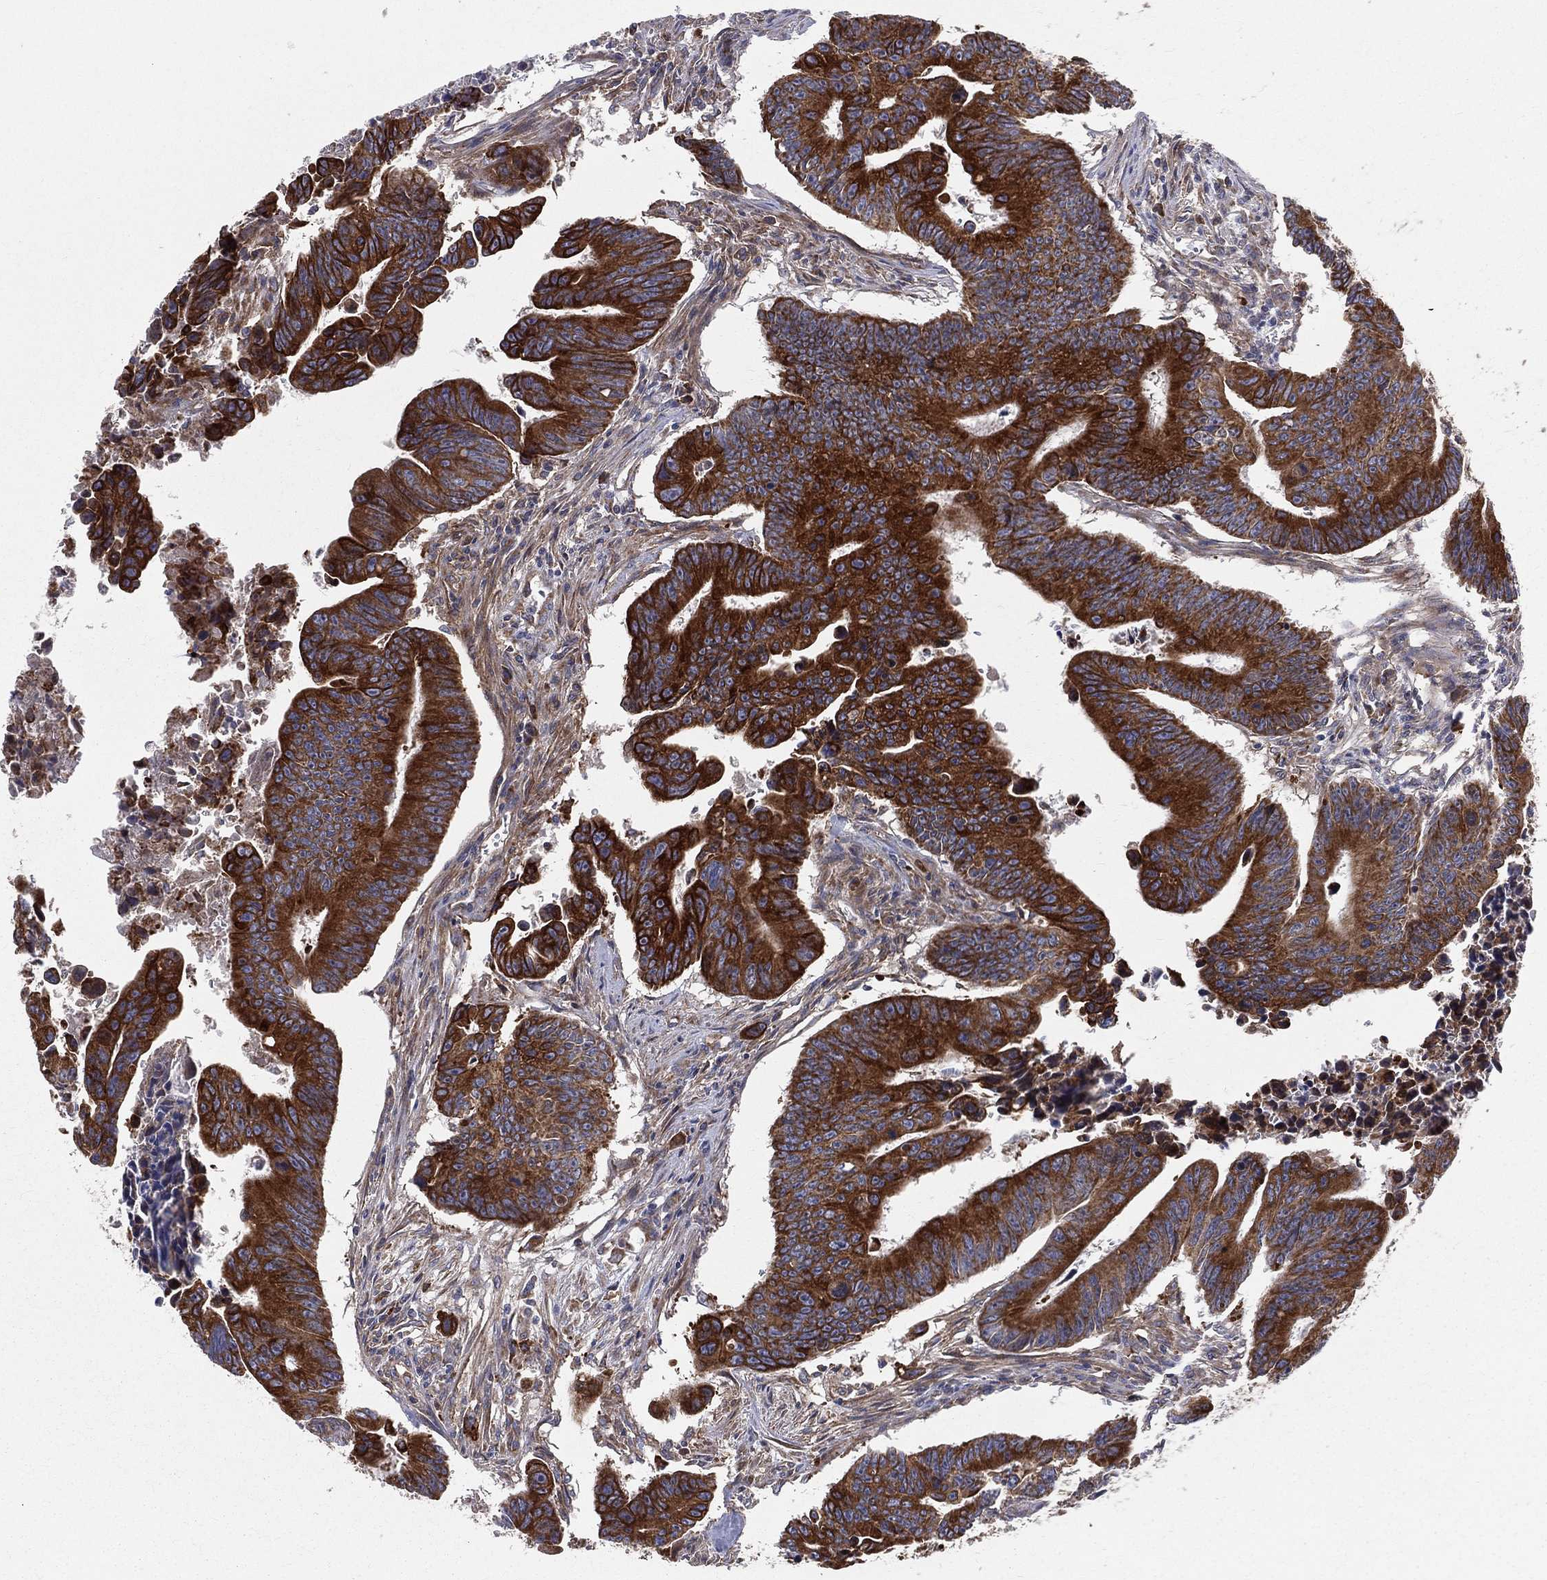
{"staining": {"intensity": "strong", "quantity": ">75%", "location": "cytoplasmic/membranous"}, "tissue": "colorectal cancer", "cell_type": "Tumor cells", "image_type": "cancer", "snomed": [{"axis": "morphology", "description": "Adenocarcinoma, NOS"}, {"axis": "topography", "description": "Colon"}], "caption": "Protein analysis of colorectal adenocarcinoma tissue demonstrates strong cytoplasmic/membranous staining in about >75% of tumor cells. (DAB = brown stain, brightfield microscopy at high magnification).", "gene": "MIX23", "patient": {"sex": "female", "age": 87}}